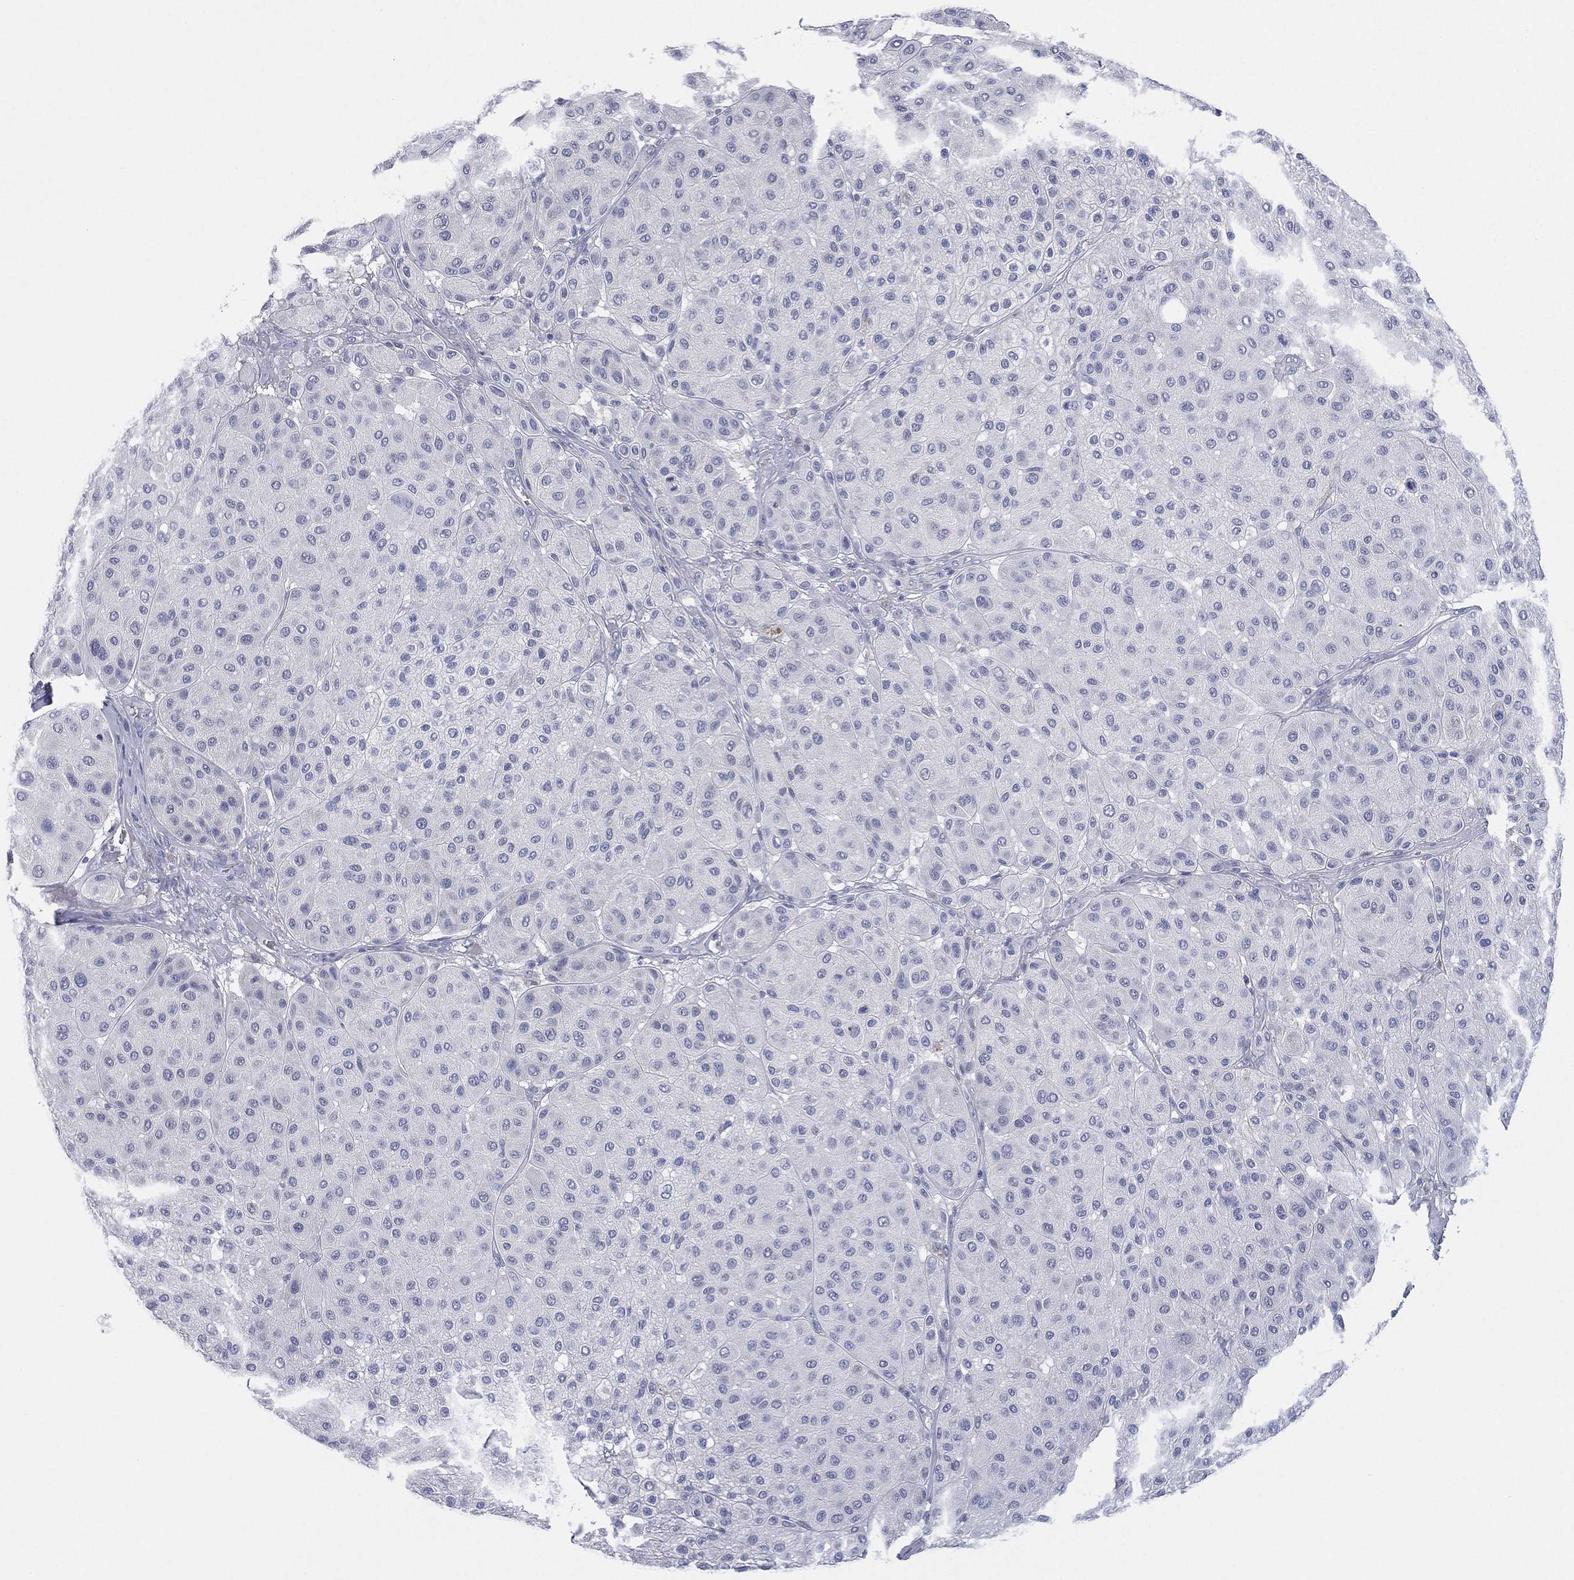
{"staining": {"intensity": "negative", "quantity": "none", "location": "none"}, "tissue": "melanoma", "cell_type": "Tumor cells", "image_type": "cancer", "snomed": [{"axis": "morphology", "description": "Malignant melanoma, Metastatic site"}, {"axis": "topography", "description": "Smooth muscle"}], "caption": "Human malignant melanoma (metastatic site) stained for a protein using immunohistochemistry (IHC) demonstrates no positivity in tumor cells.", "gene": "KRT35", "patient": {"sex": "male", "age": 41}}